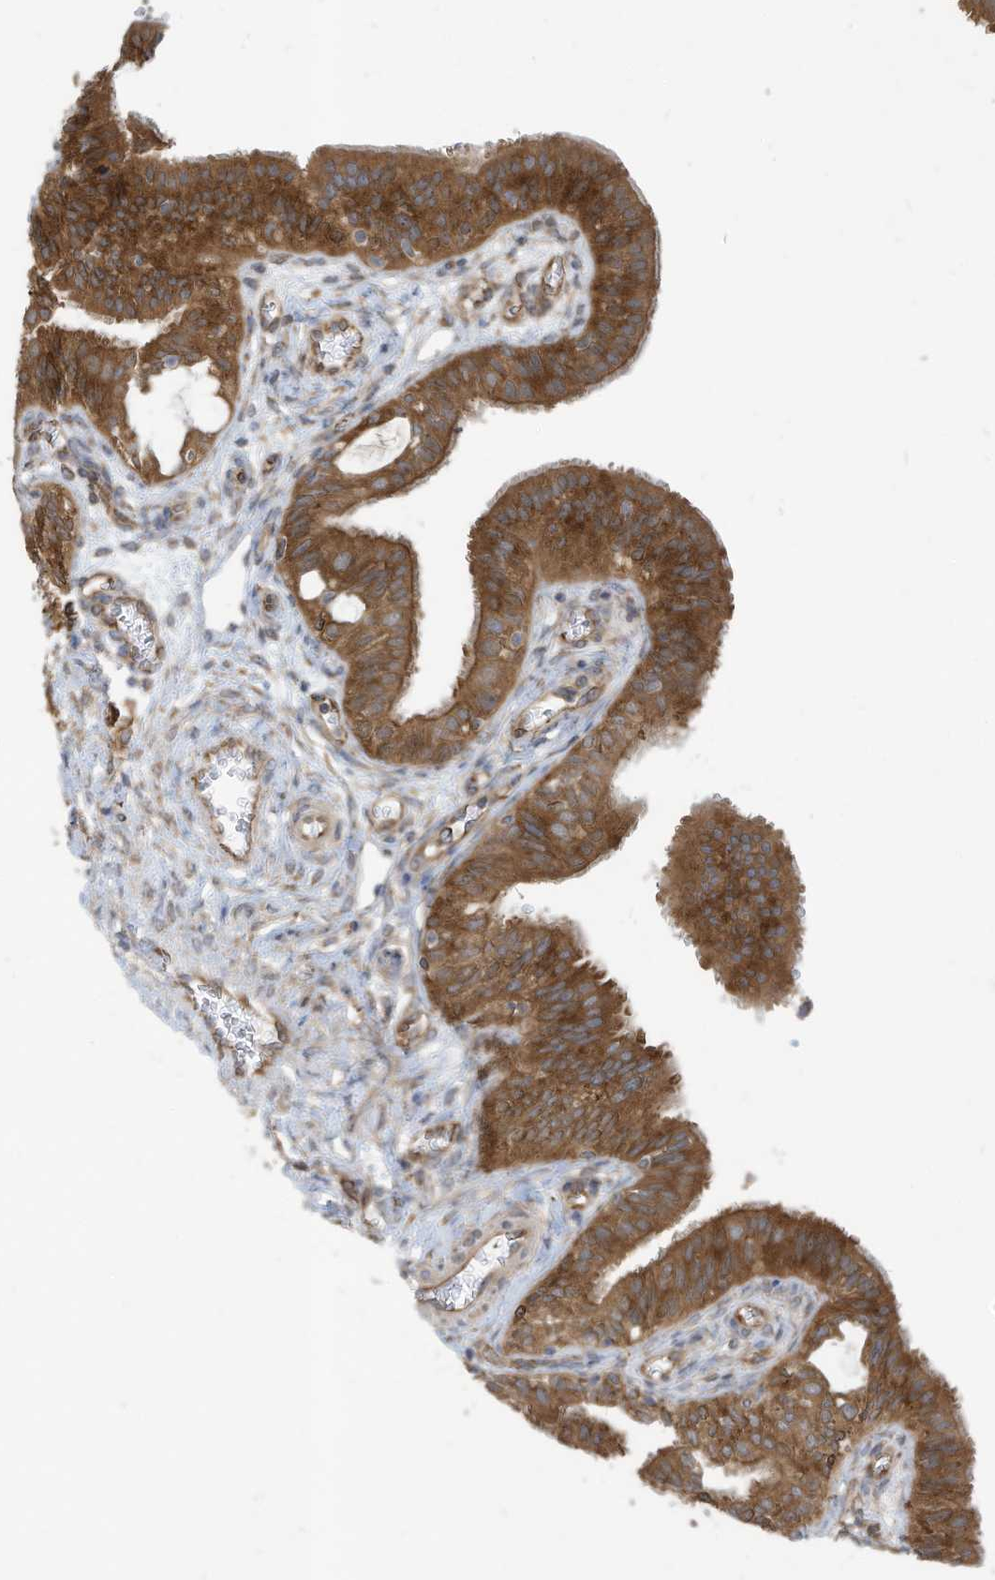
{"staining": {"intensity": "moderate", "quantity": ">75%", "location": "cytoplasmic/membranous"}, "tissue": "fallopian tube", "cell_type": "Glandular cells", "image_type": "normal", "snomed": [{"axis": "morphology", "description": "Normal tissue, NOS"}, {"axis": "topography", "description": "Fallopian tube"}, {"axis": "topography", "description": "Ovary"}], "caption": "Protein staining exhibits moderate cytoplasmic/membranous positivity in approximately >75% of glandular cells in normal fallopian tube.", "gene": "USE1", "patient": {"sex": "female", "age": 42}}